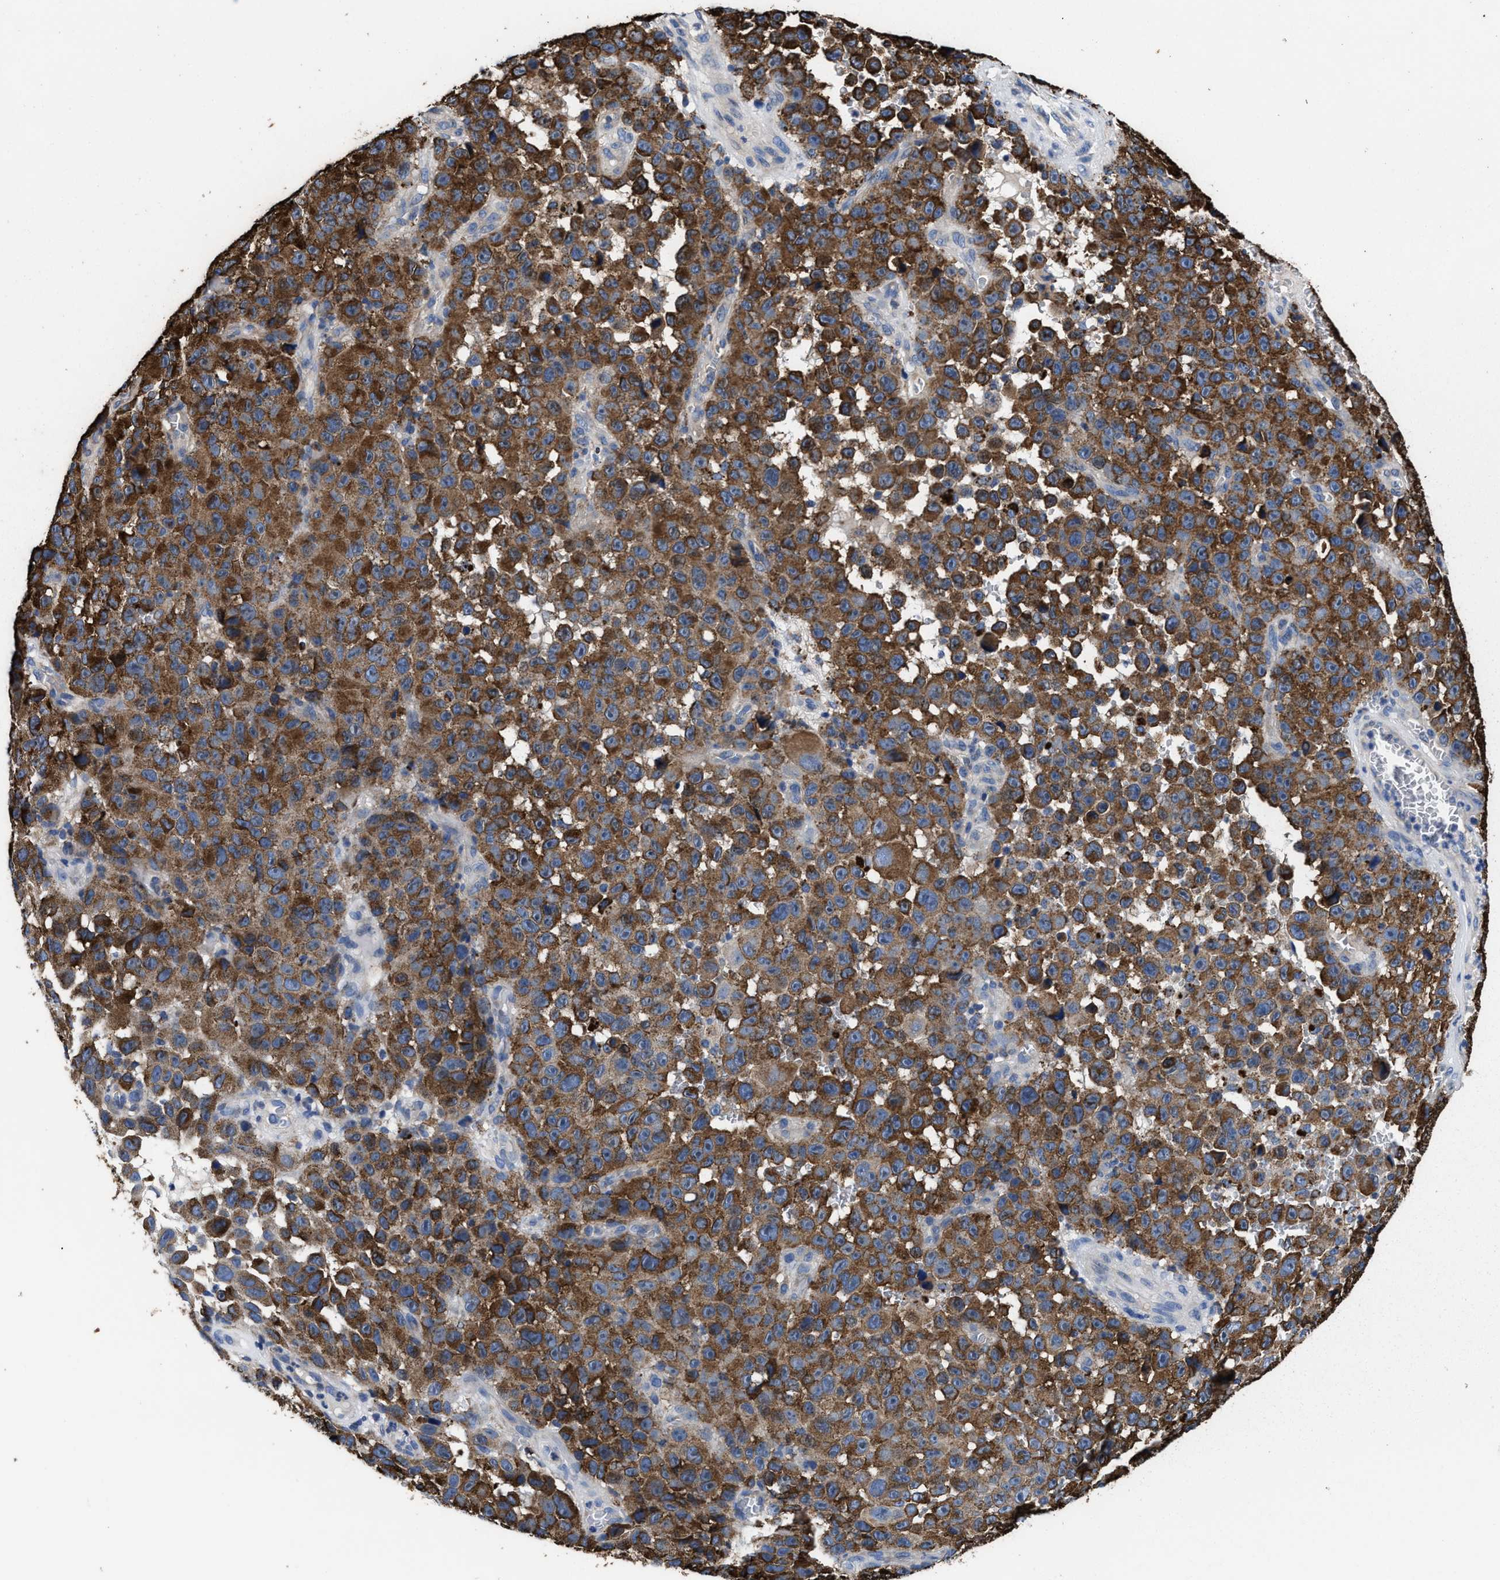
{"staining": {"intensity": "strong", "quantity": ">75%", "location": "cytoplasmic/membranous"}, "tissue": "melanoma", "cell_type": "Tumor cells", "image_type": "cancer", "snomed": [{"axis": "morphology", "description": "Malignant melanoma, NOS"}, {"axis": "topography", "description": "Skin"}], "caption": "Strong cytoplasmic/membranous protein positivity is seen in approximately >75% of tumor cells in malignant melanoma.", "gene": "TMEM30A", "patient": {"sex": "female", "age": 82}}